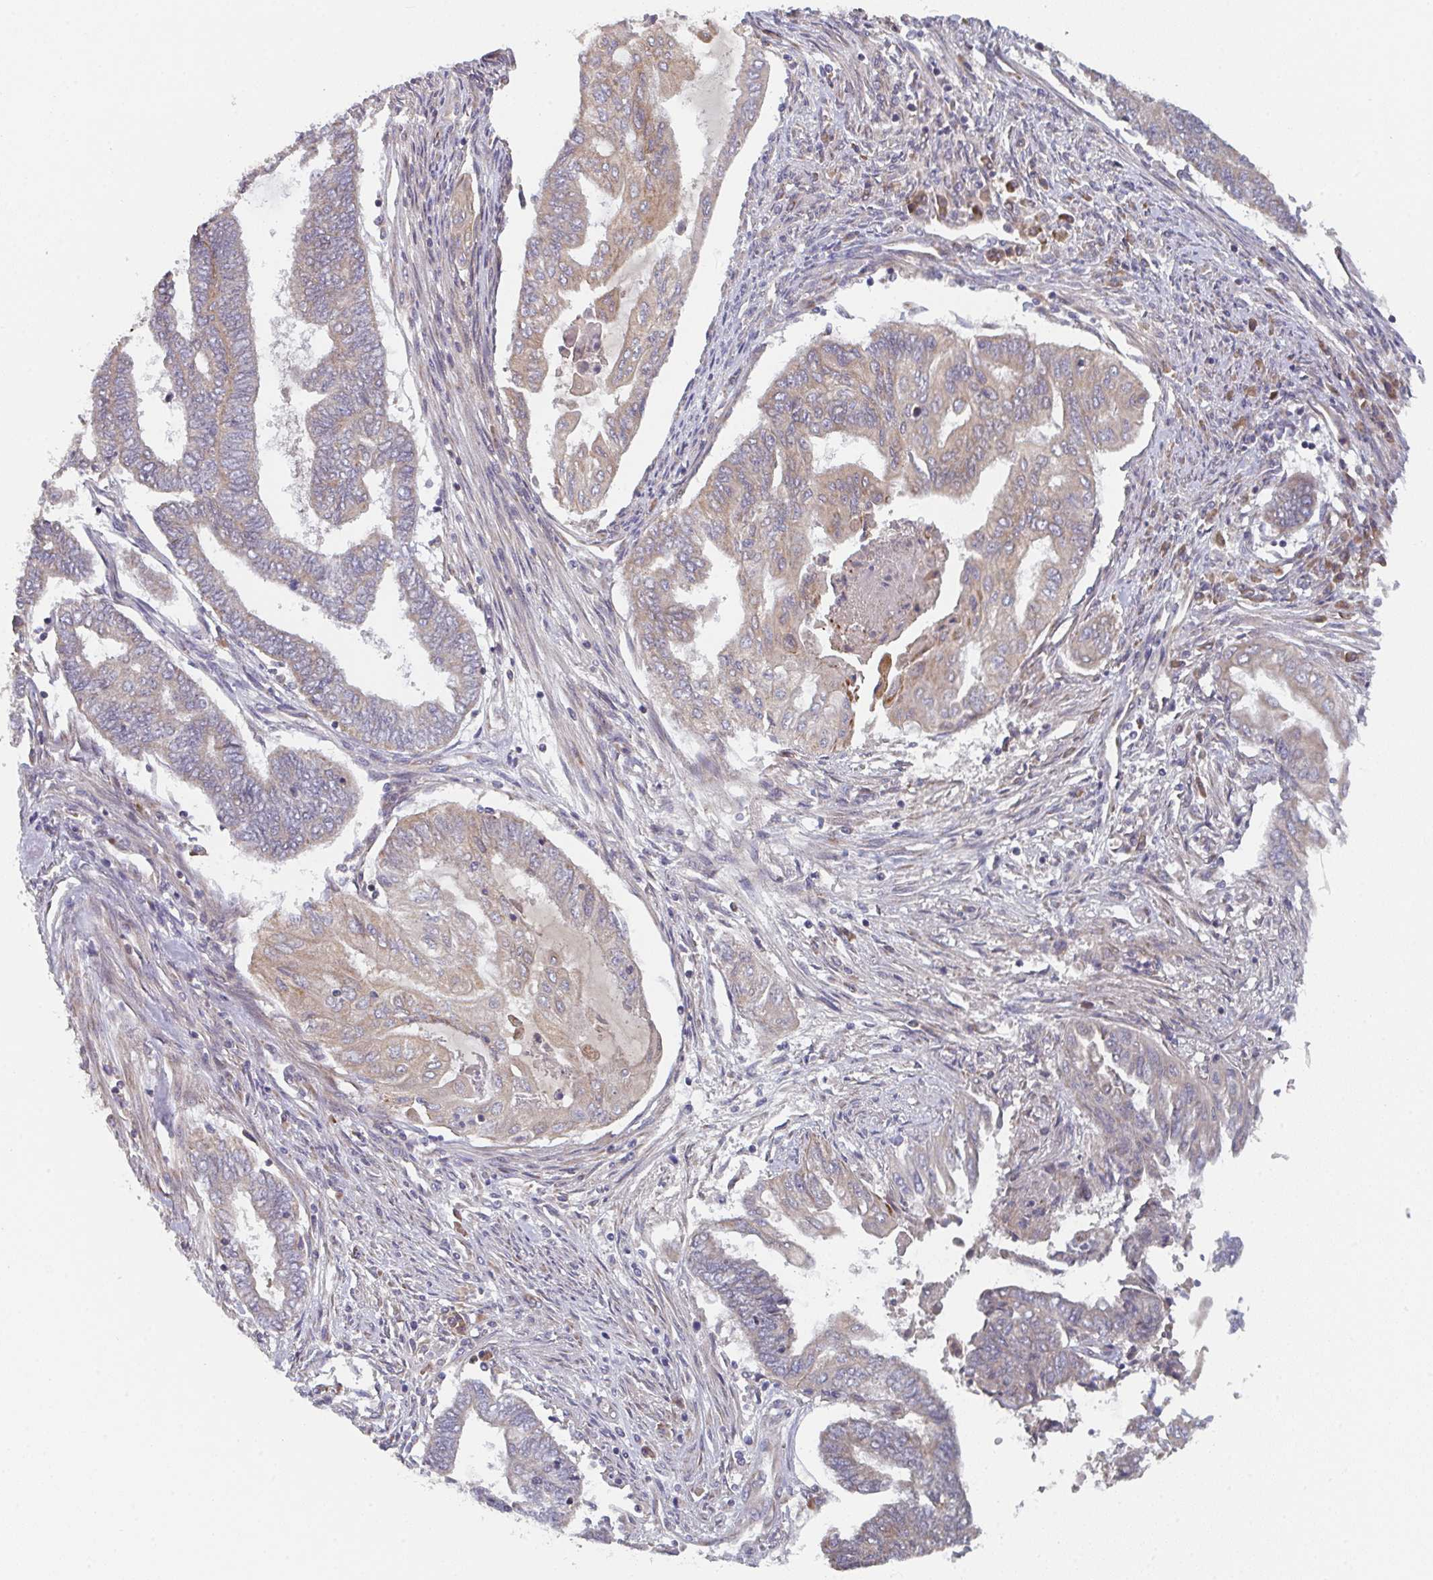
{"staining": {"intensity": "weak", "quantity": "25%-75%", "location": "cytoplasmic/membranous"}, "tissue": "endometrial cancer", "cell_type": "Tumor cells", "image_type": "cancer", "snomed": [{"axis": "morphology", "description": "Adenocarcinoma, NOS"}, {"axis": "topography", "description": "Uterus"}, {"axis": "topography", "description": "Endometrium"}], "caption": "Immunohistochemistry (IHC) of human endometrial cancer displays low levels of weak cytoplasmic/membranous staining in about 25%-75% of tumor cells.", "gene": "ELOVL1", "patient": {"sex": "female", "age": 70}}